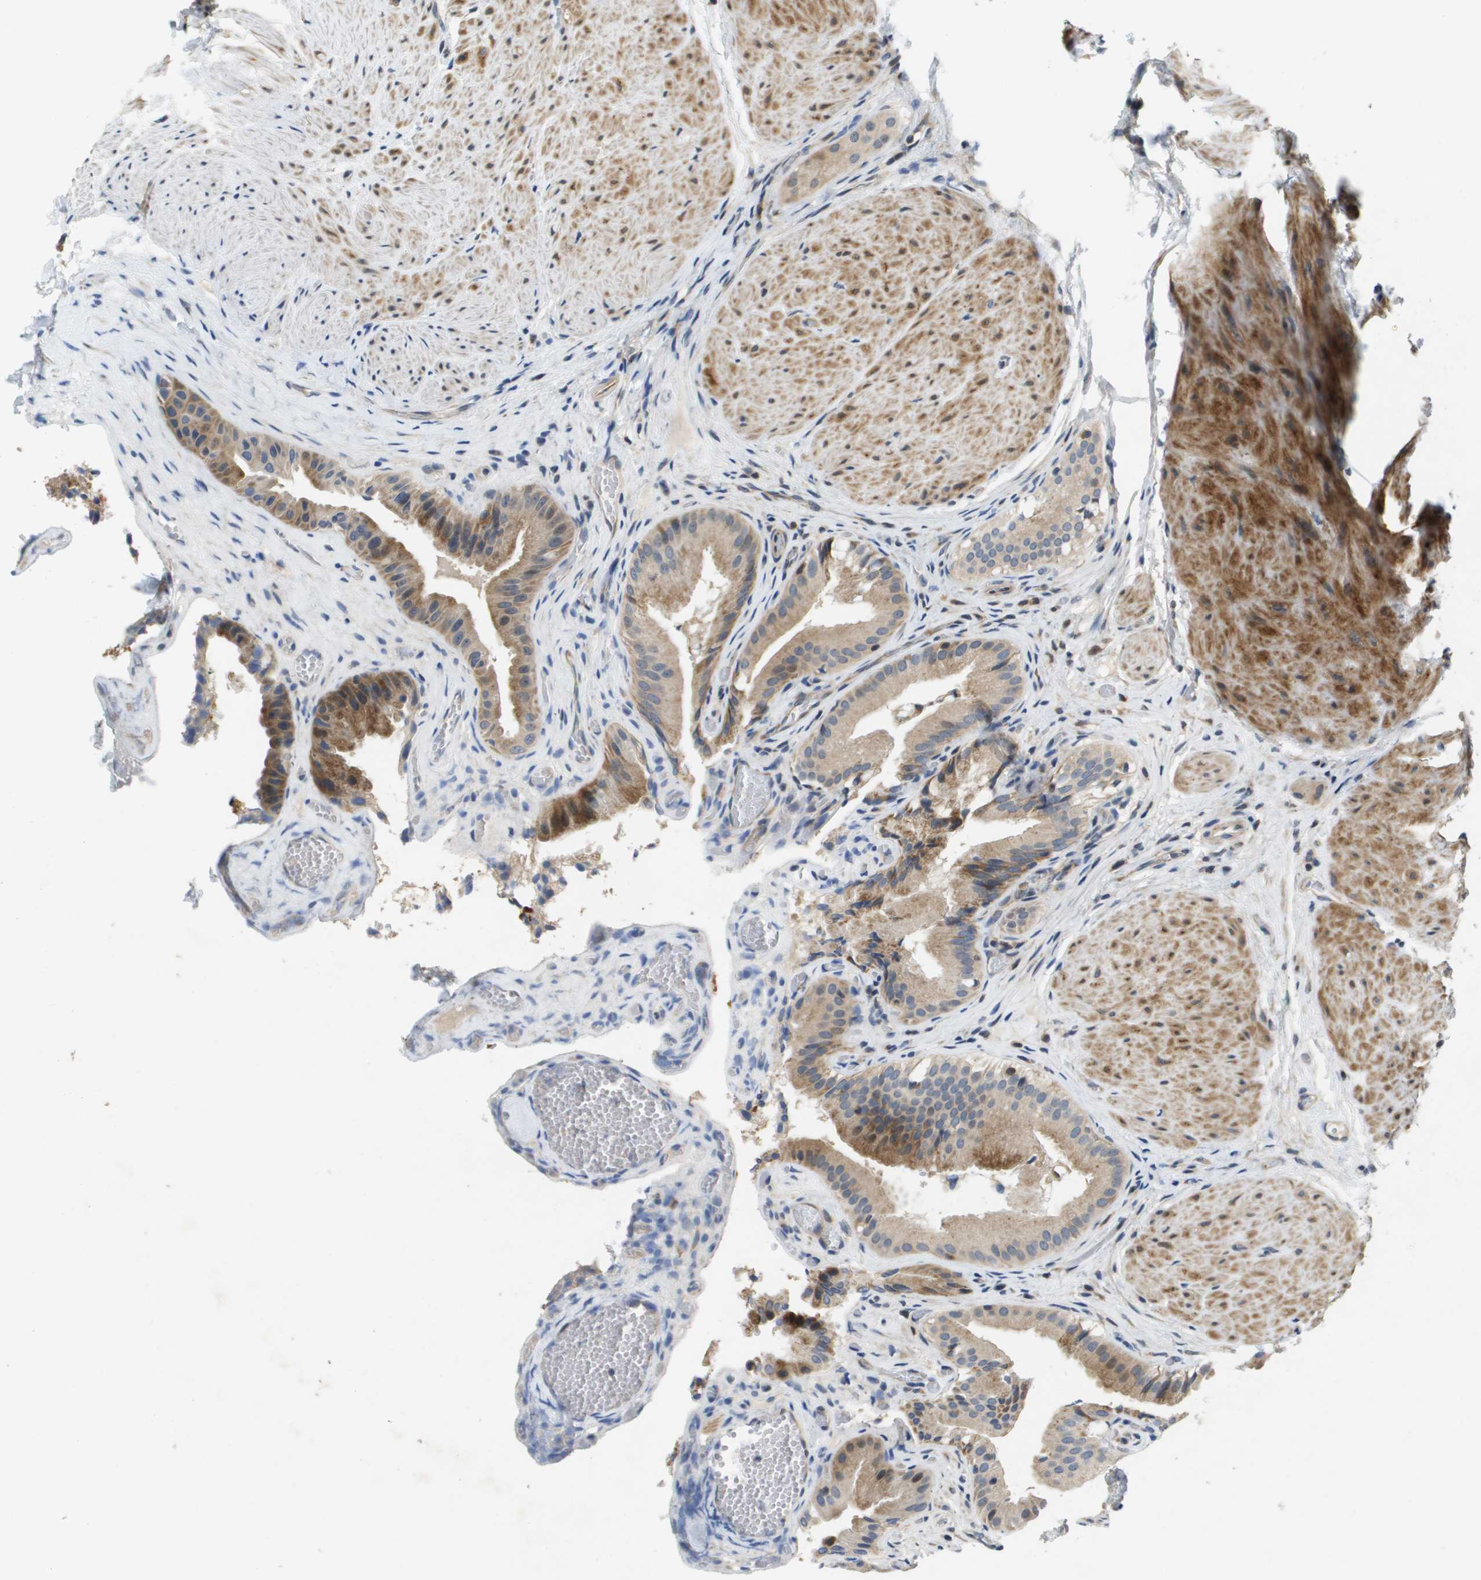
{"staining": {"intensity": "moderate", "quantity": ">75%", "location": "cytoplasmic/membranous"}, "tissue": "gallbladder", "cell_type": "Glandular cells", "image_type": "normal", "snomed": [{"axis": "morphology", "description": "Normal tissue, NOS"}, {"axis": "topography", "description": "Gallbladder"}], "caption": "A photomicrograph showing moderate cytoplasmic/membranous expression in about >75% of glandular cells in normal gallbladder, as visualized by brown immunohistochemical staining.", "gene": "SCN4B", "patient": {"sex": "male", "age": 49}}